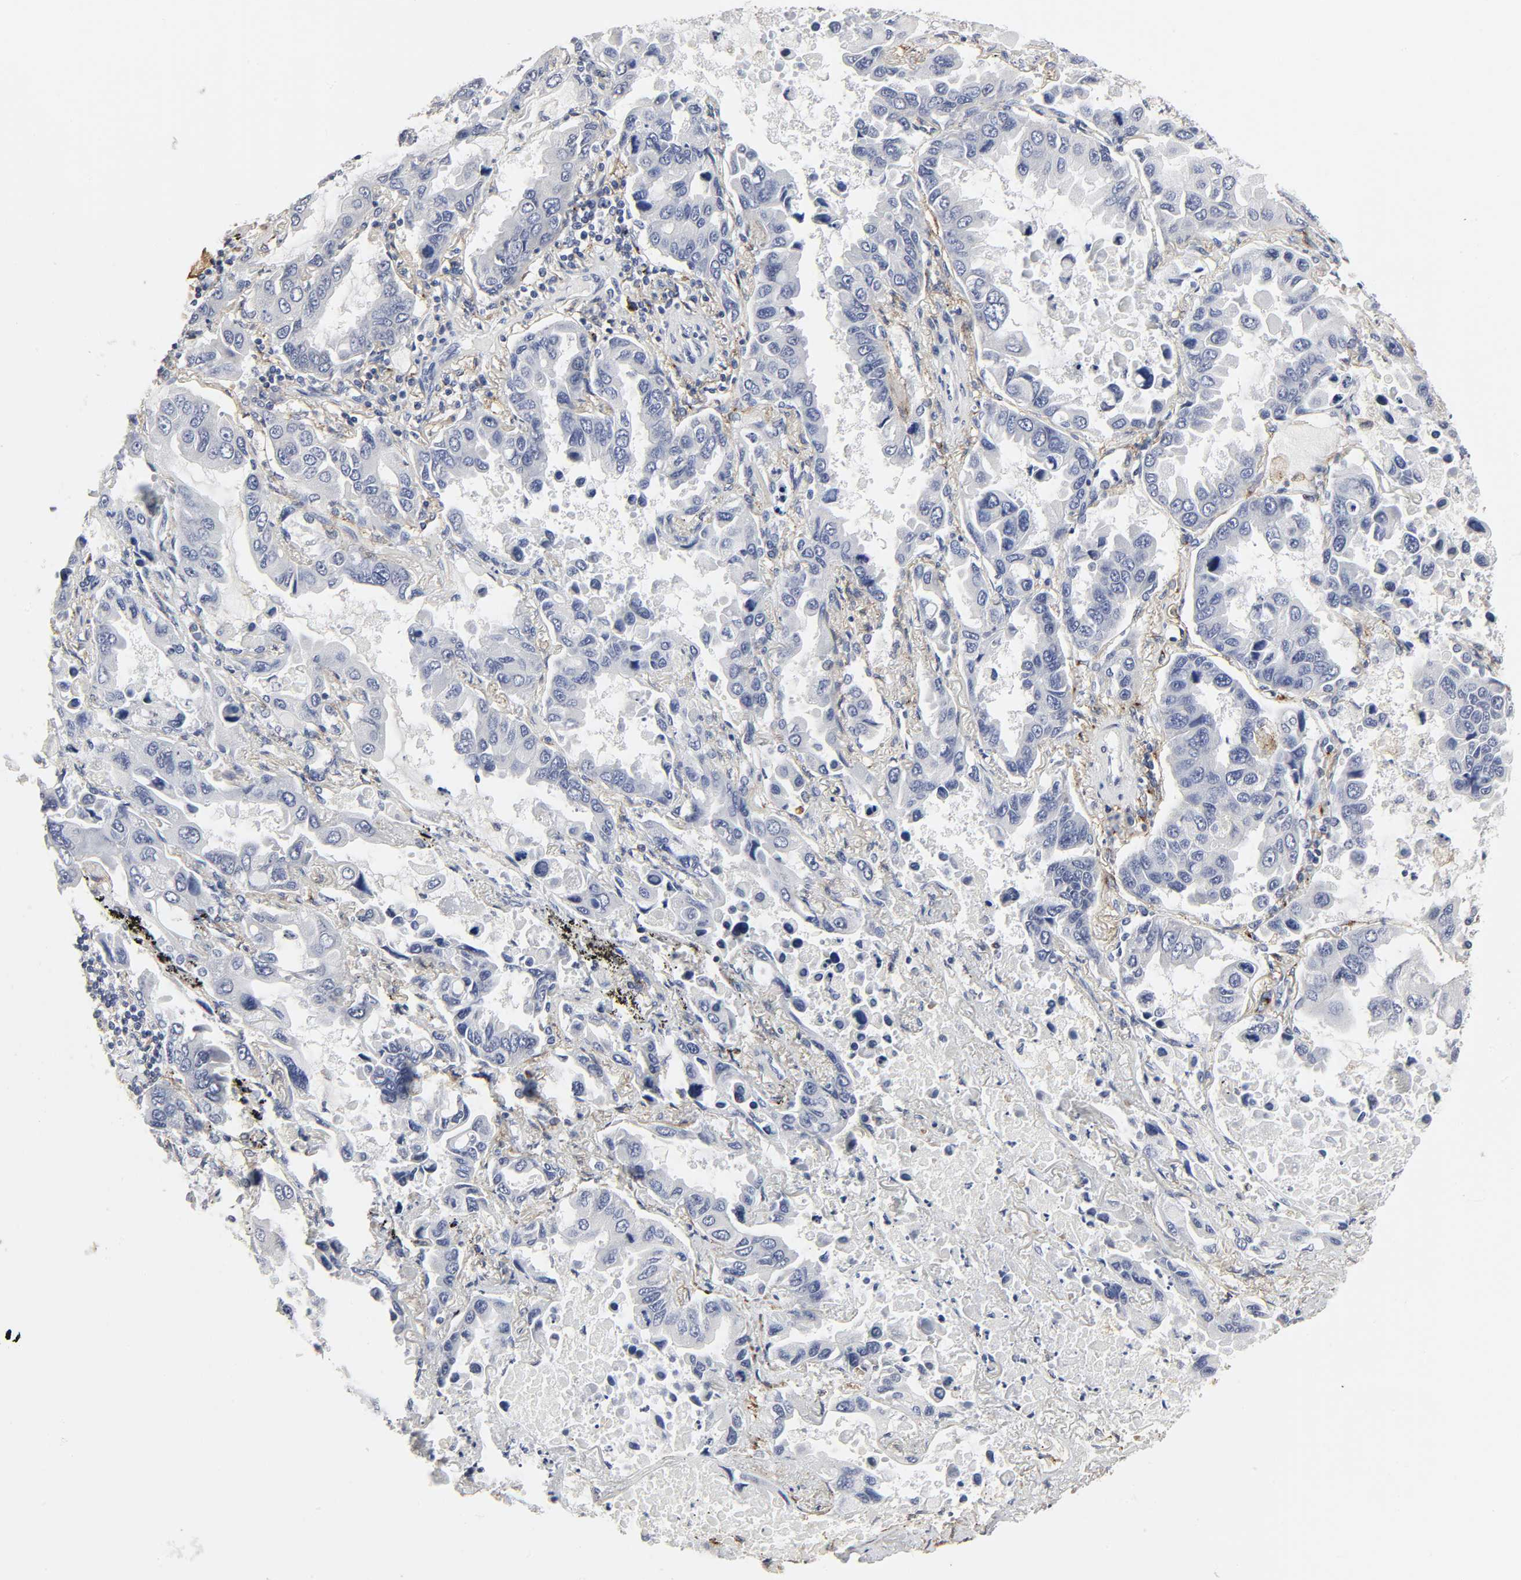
{"staining": {"intensity": "negative", "quantity": "none", "location": "none"}, "tissue": "lung cancer", "cell_type": "Tumor cells", "image_type": "cancer", "snomed": [{"axis": "morphology", "description": "Adenocarcinoma, NOS"}, {"axis": "topography", "description": "Lung"}], "caption": "This is a micrograph of IHC staining of lung cancer (adenocarcinoma), which shows no staining in tumor cells. Nuclei are stained in blue.", "gene": "LRP1", "patient": {"sex": "male", "age": 64}}